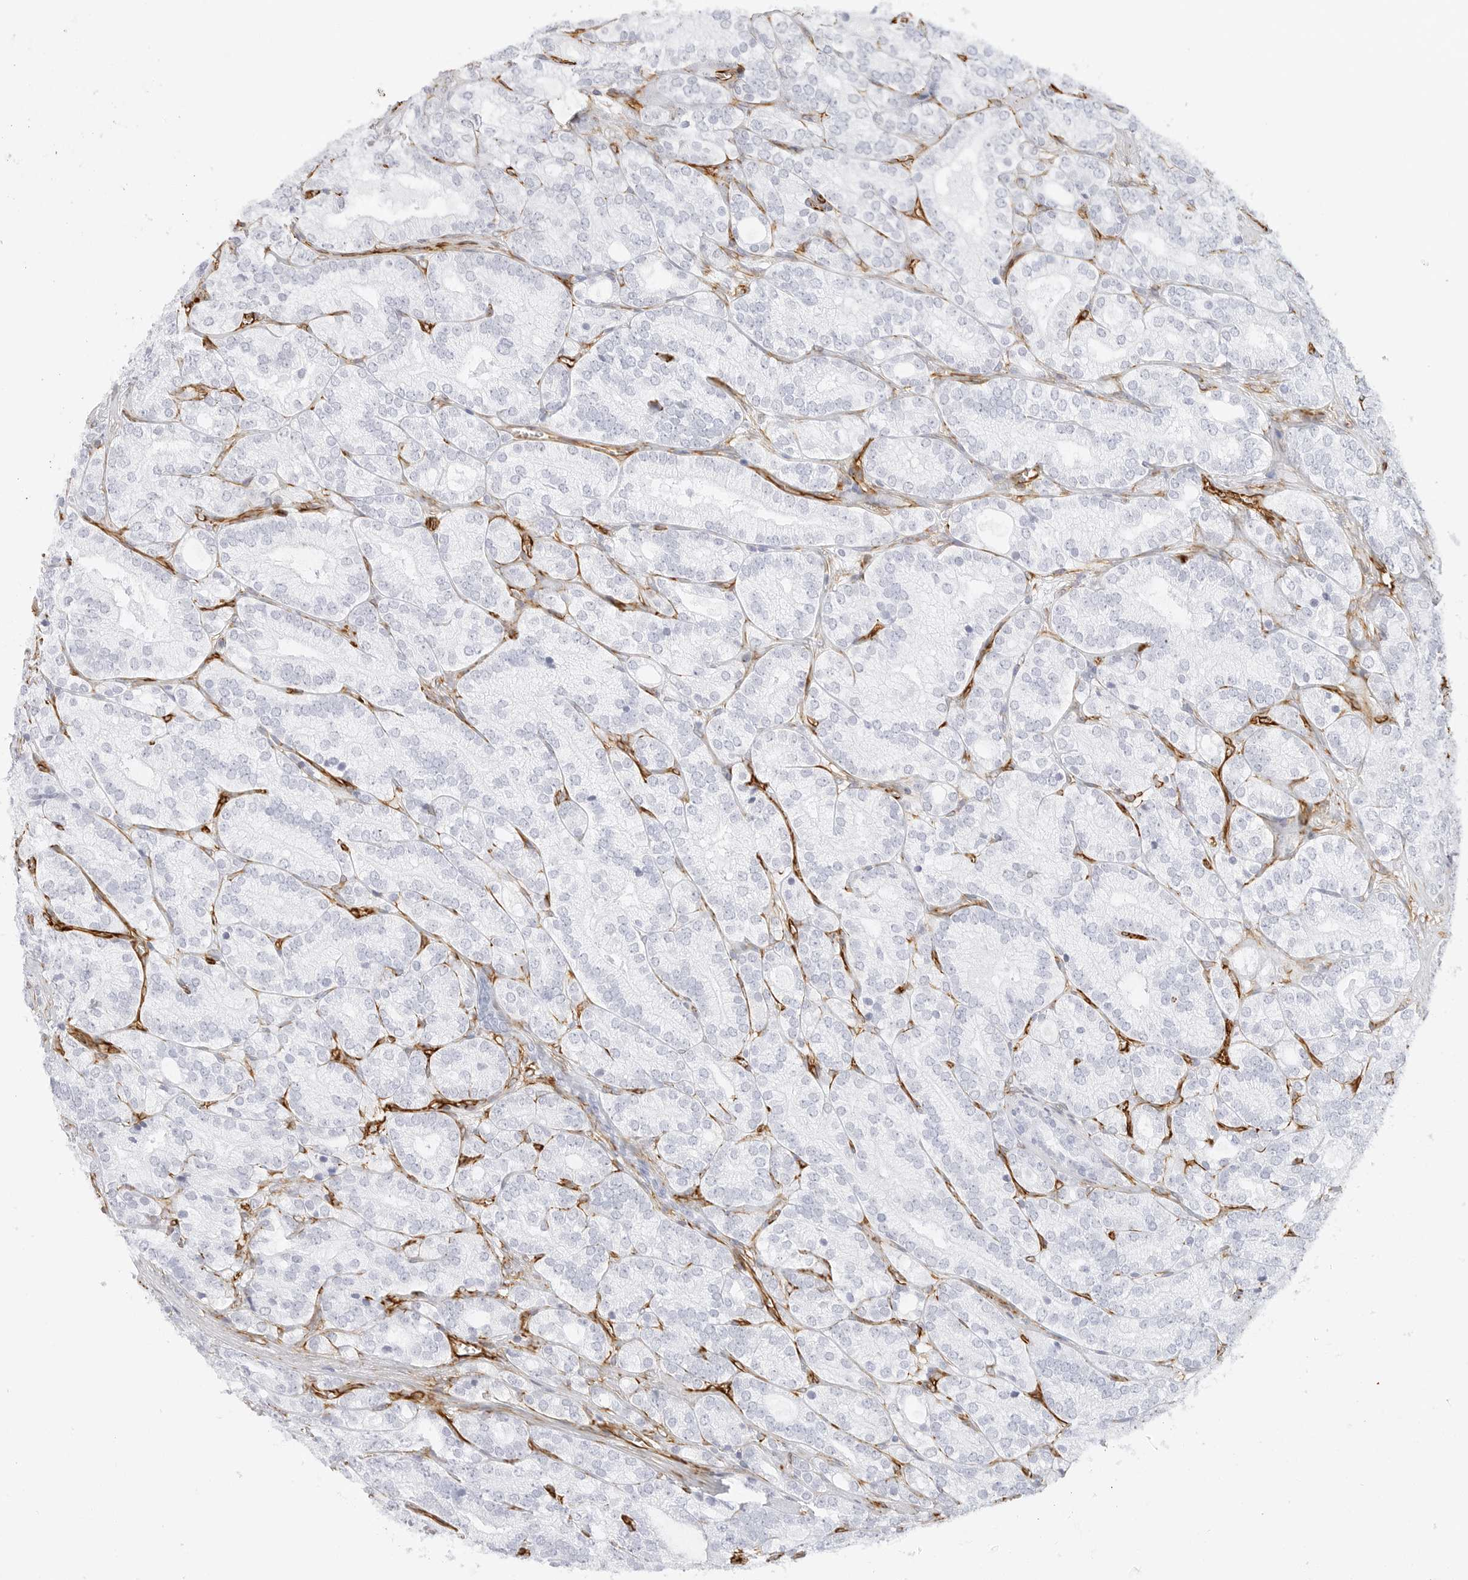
{"staining": {"intensity": "negative", "quantity": "none", "location": "none"}, "tissue": "prostate cancer", "cell_type": "Tumor cells", "image_type": "cancer", "snomed": [{"axis": "morphology", "description": "Adenocarcinoma, High grade"}, {"axis": "topography", "description": "Prostate"}], "caption": "Tumor cells show no significant staining in high-grade adenocarcinoma (prostate).", "gene": "NES", "patient": {"sex": "male", "age": 57}}